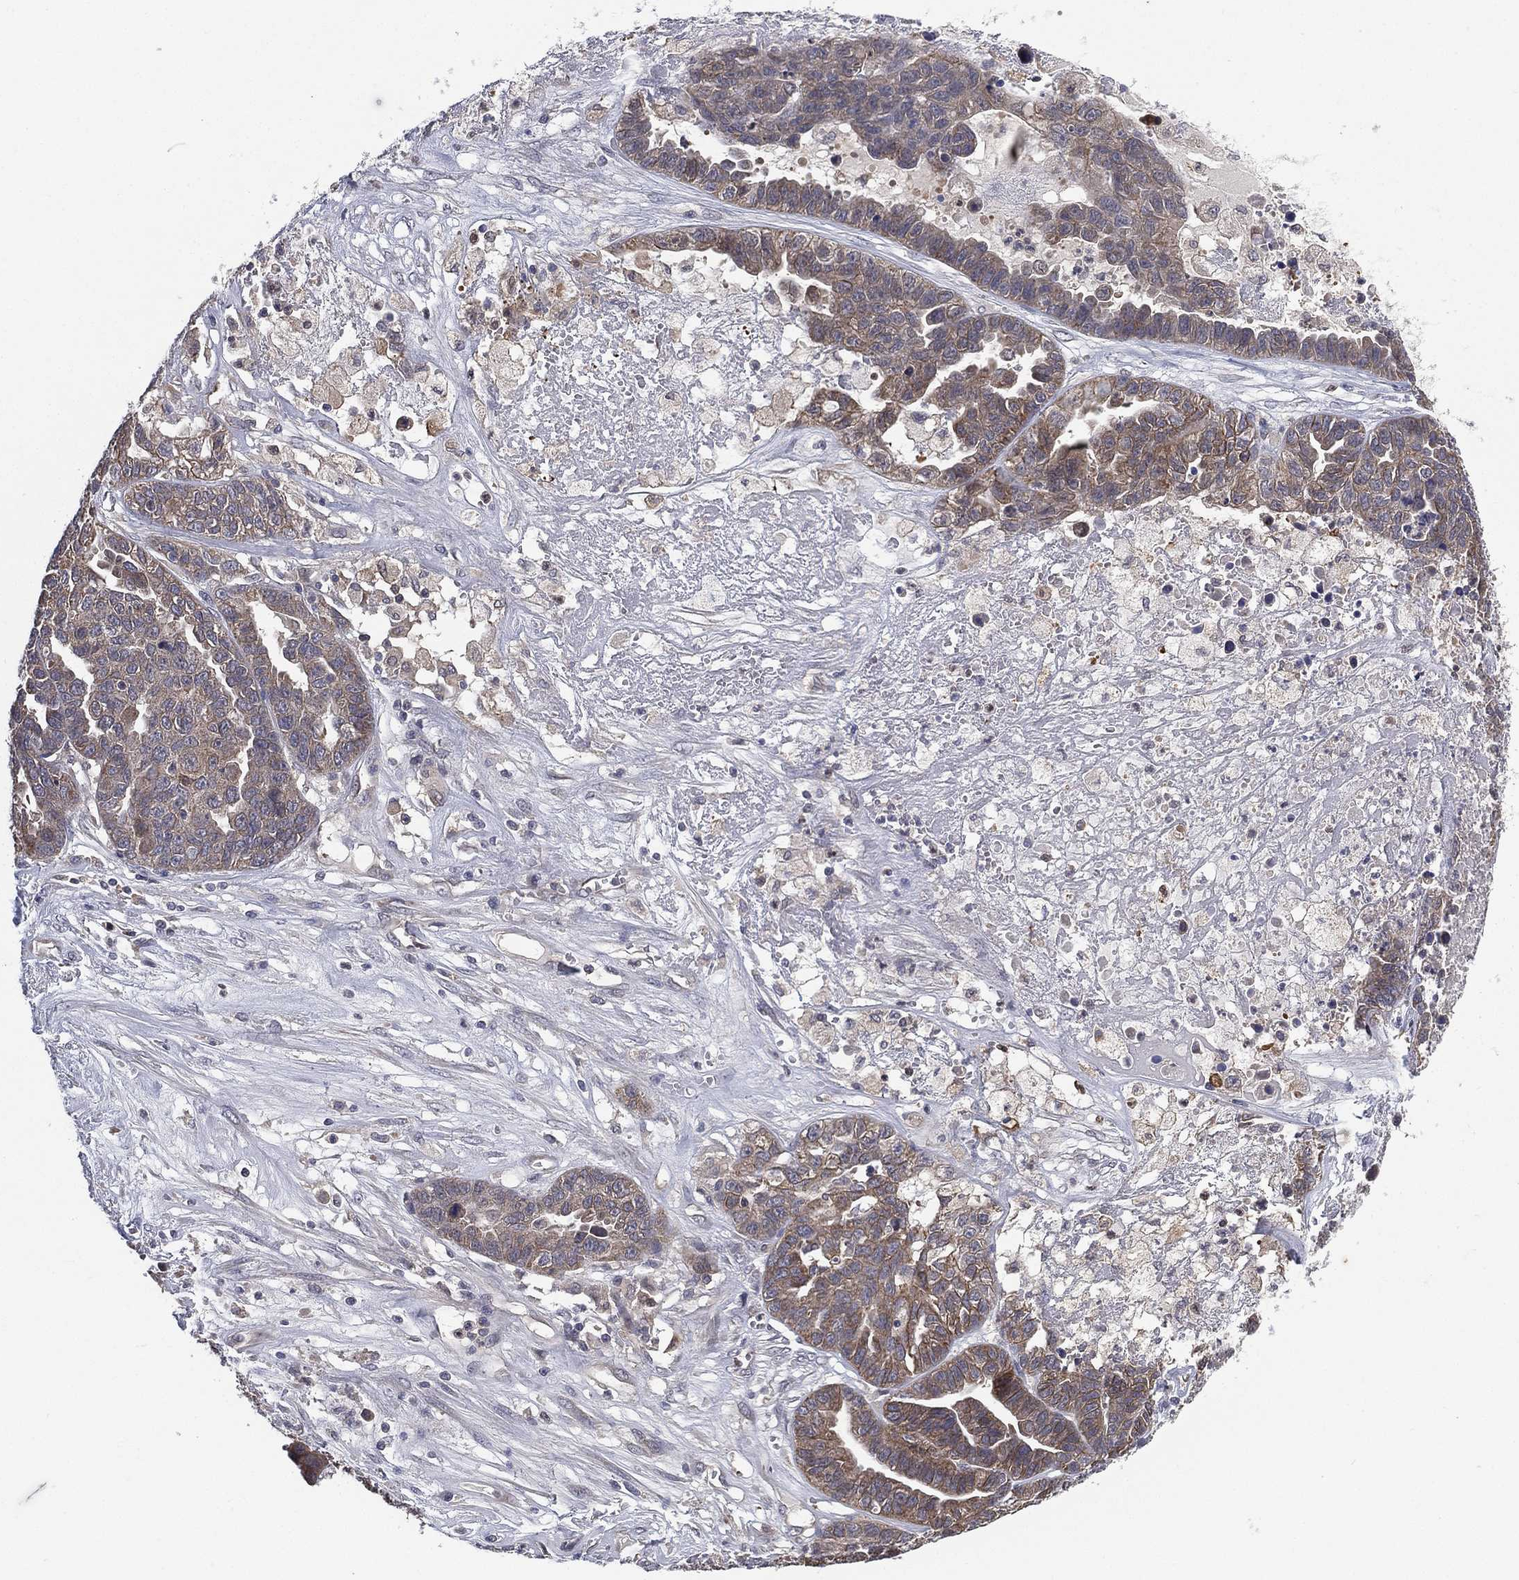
{"staining": {"intensity": "weak", "quantity": "<25%", "location": "cytoplasmic/membranous"}, "tissue": "ovarian cancer", "cell_type": "Tumor cells", "image_type": "cancer", "snomed": [{"axis": "morphology", "description": "Cystadenocarcinoma, serous, NOS"}, {"axis": "topography", "description": "Ovary"}], "caption": "A high-resolution image shows immunohistochemistry (IHC) staining of ovarian serous cystadenocarcinoma, which exhibits no significant expression in tumor cells. Brightfield microscopy of immunohistochemistry (IHC) stained with DAB (3,3'-diaminobenzidine) (brown) and hematoxylin (blue), captured at high magnification.", "gene": "MPP7", "patient": {"sex": "female", "age": 87}}